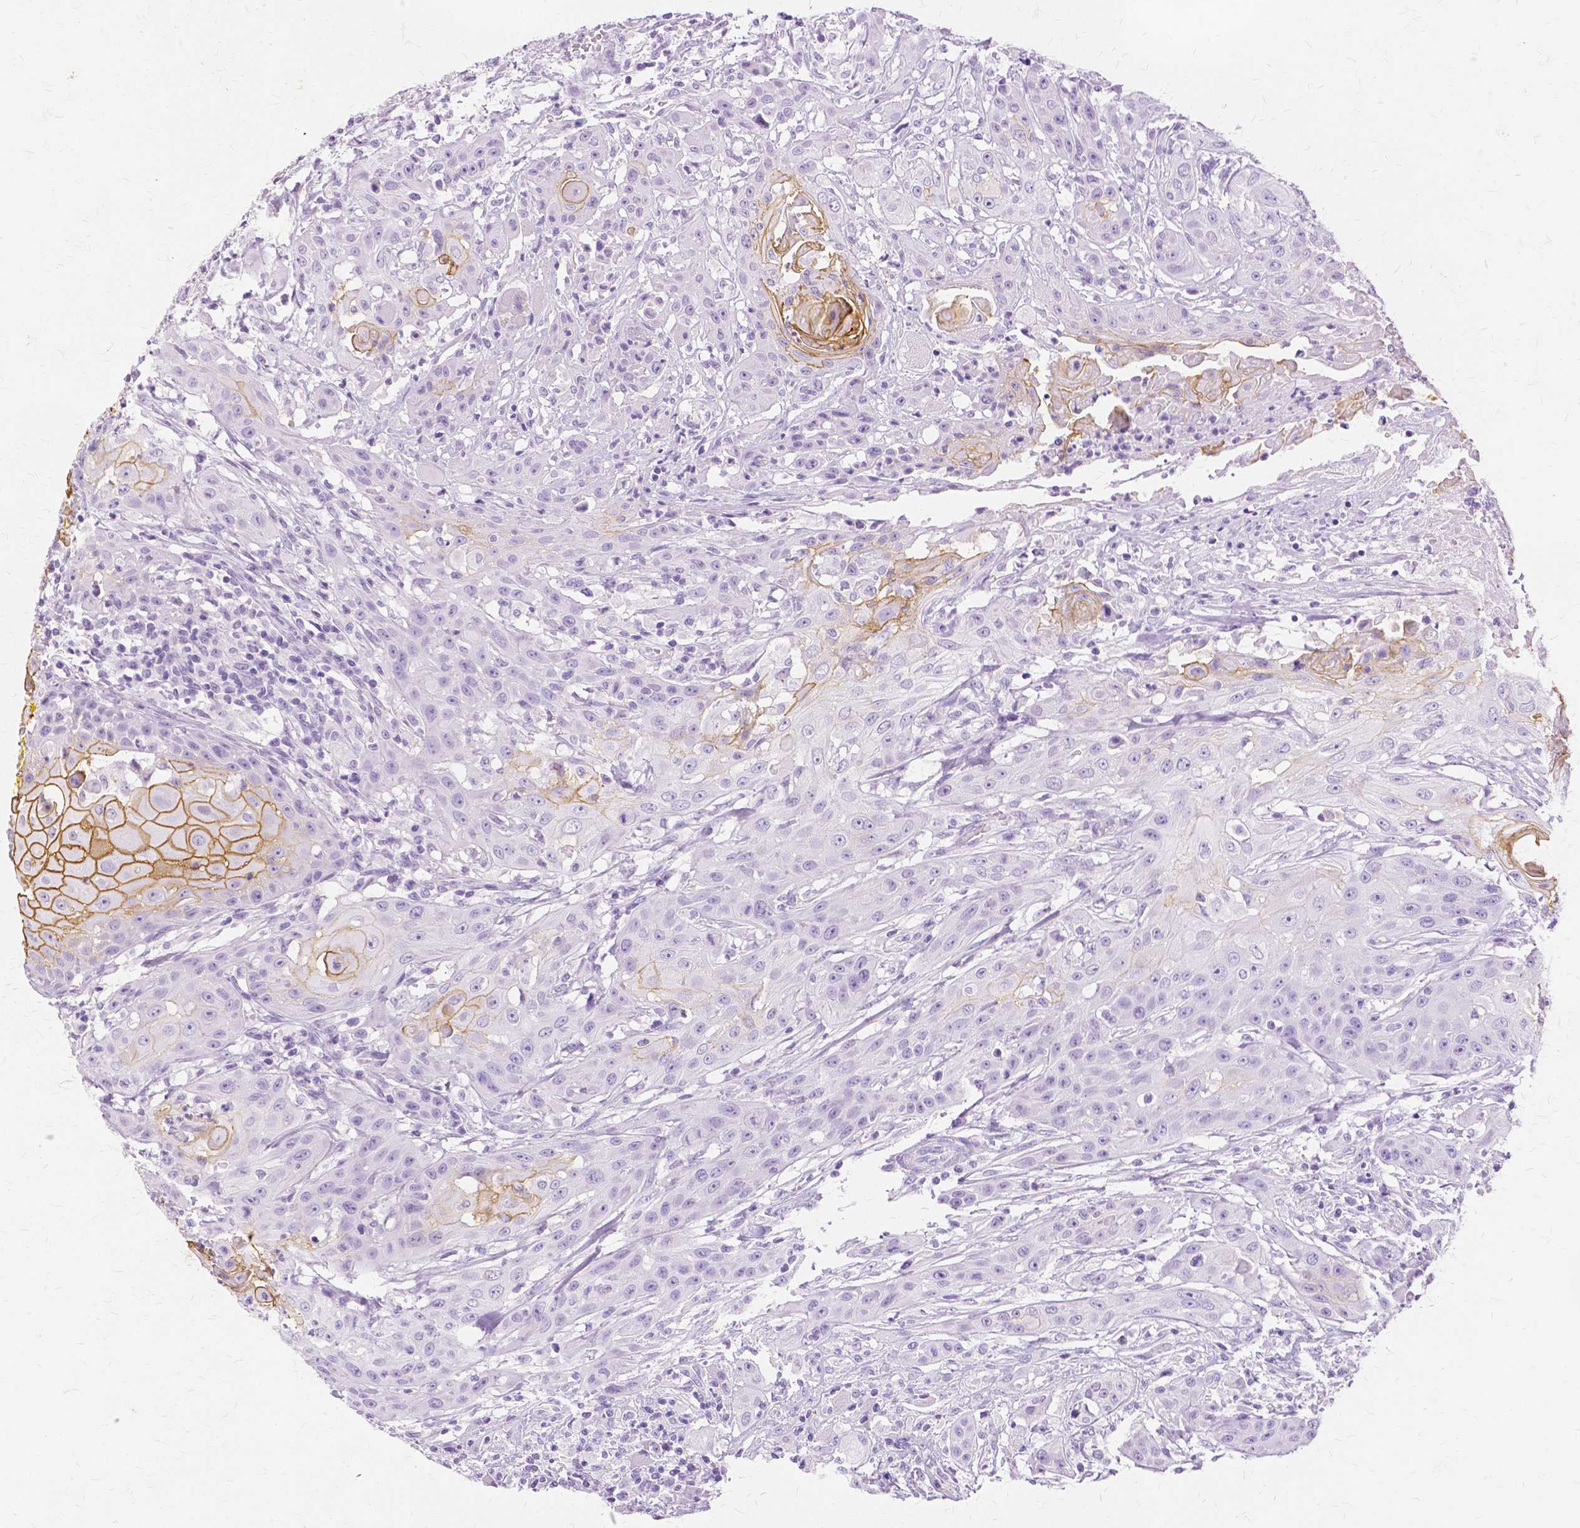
{"staining": {"intensity": "moderate", "quantity": "<25%", "location": "cytoplasmic/membranous"}, "tissue": "head and neck cancer", "cell_type": "Tumor cells", "image_type": "cancer", "snomed": [{"axis": "morphology", "description": "Squamous cell carcinoma, NOS"}, {"axis": "topography", "description": "Oral tissue"}, {"axis": "topography", "description": "Head-Neck"}, {"axis": "topography", "description": "Neck, NOS"}], "caption": "A low amount of moderate cytoplasmic/membranous positivity is appreciated in about <25% of tumor cells in head and neck squamous cell carcinoma tissue. The staining was performed using DAB, with brown indicating positive protein expression. Nuclei are stained blue with hematoxylin.", "gene": "TGM1", "patient": {"sex": "female", "age": 55}}